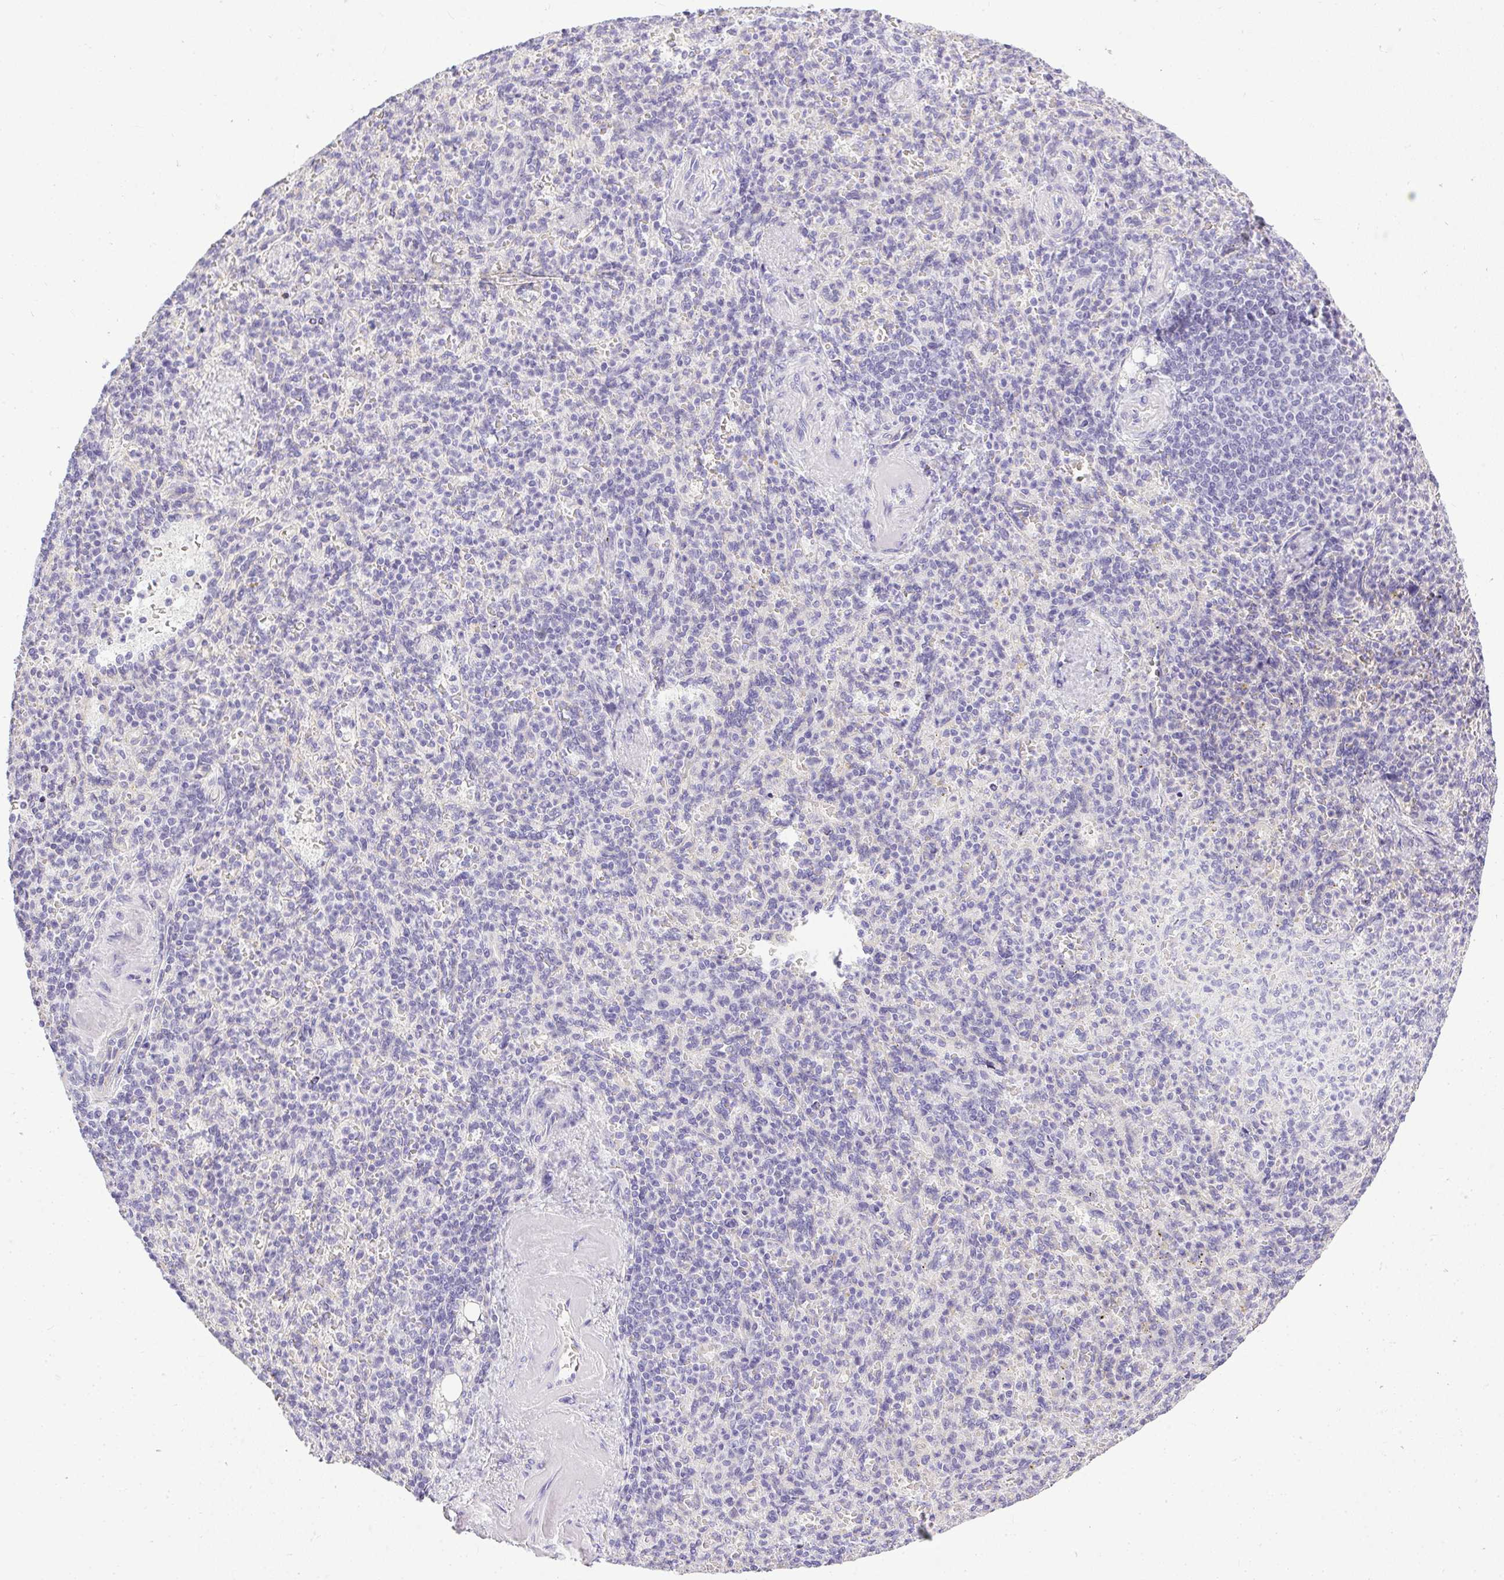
{"staining": {"intensity": "negative", "quantity": "none", "location": "none"}, "tissue": "spleen", "cell_type": "Cells in red pulp", "image_type": "normal", "snomed": [{"axis": "morphology", "description": "Normal tissue, NOS"}, {"axis": "topography", "description": "Spleen"}], "caption": "Immunohistochemistry photomicrograph of normal spleen: spleen stained with DAB (3,3'-diaminobenzidine) demonstrates no significant protein expression in cells in red pulp. Nuclei are stained in blue.", "gene": "PLPPR3", "patient": {"sex": "female", "age": 74}}